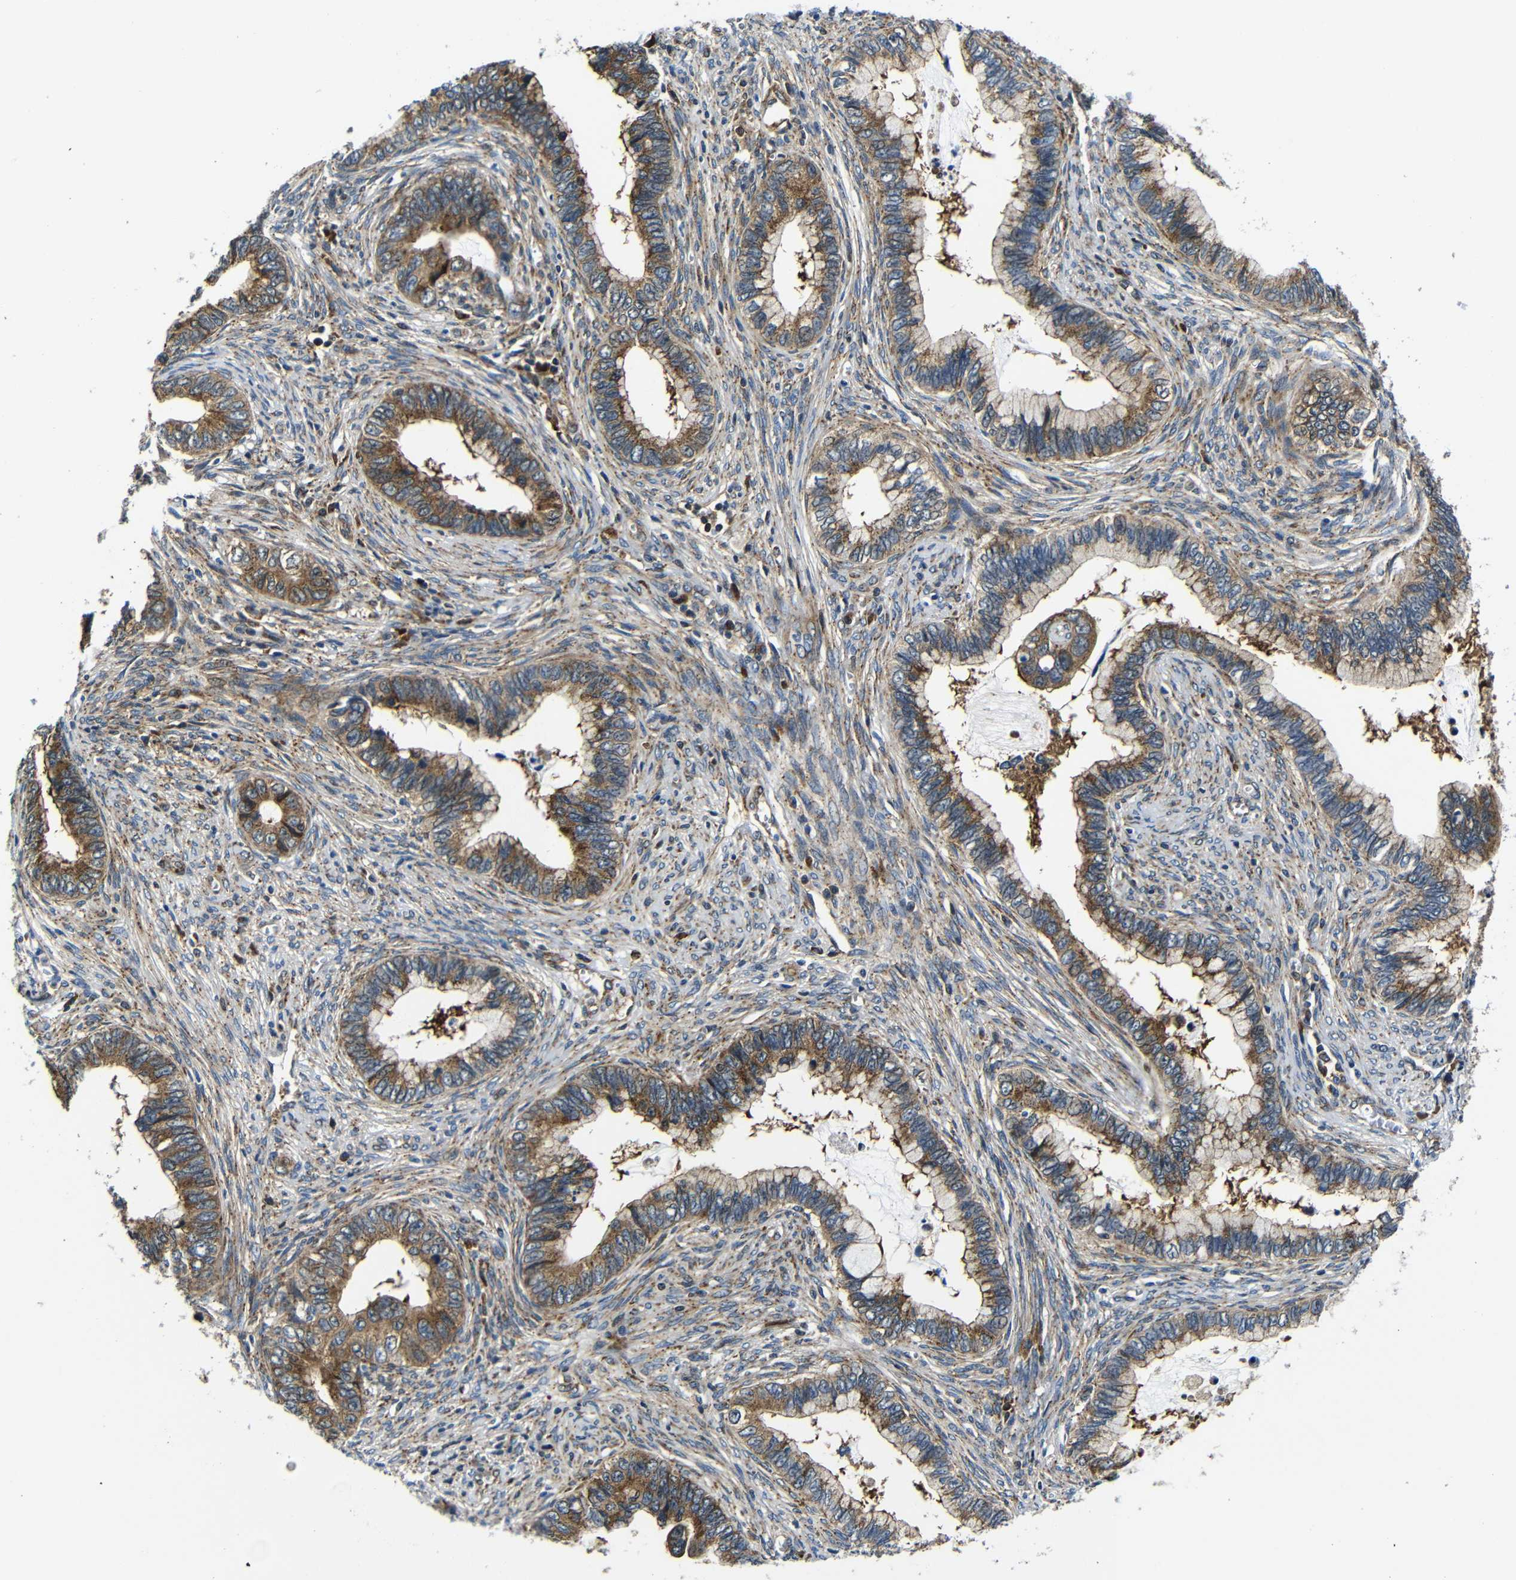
{"staining": {"intensity": "moderate", "quantity": ">75%", "location": "cytoplasmic/membranous"}, "tissue": "cervical cancer", "cell_type": "Tumor cells", "image_type": "cancer", "snomed": [{"axis": "morphology", "description": "Adenocarcinoma, NOS"}, {"axis": "topography", "description": "Cervix"}], "caption": "DAB immunohistochemical staining of human cervical cancer (adenocarcinoma) displays moderate cytoplasmic/membranous protein staining in about >75% of tumor cells.", "gene": "ABCE1", "patient": {"sex": "female", "age": 44}}